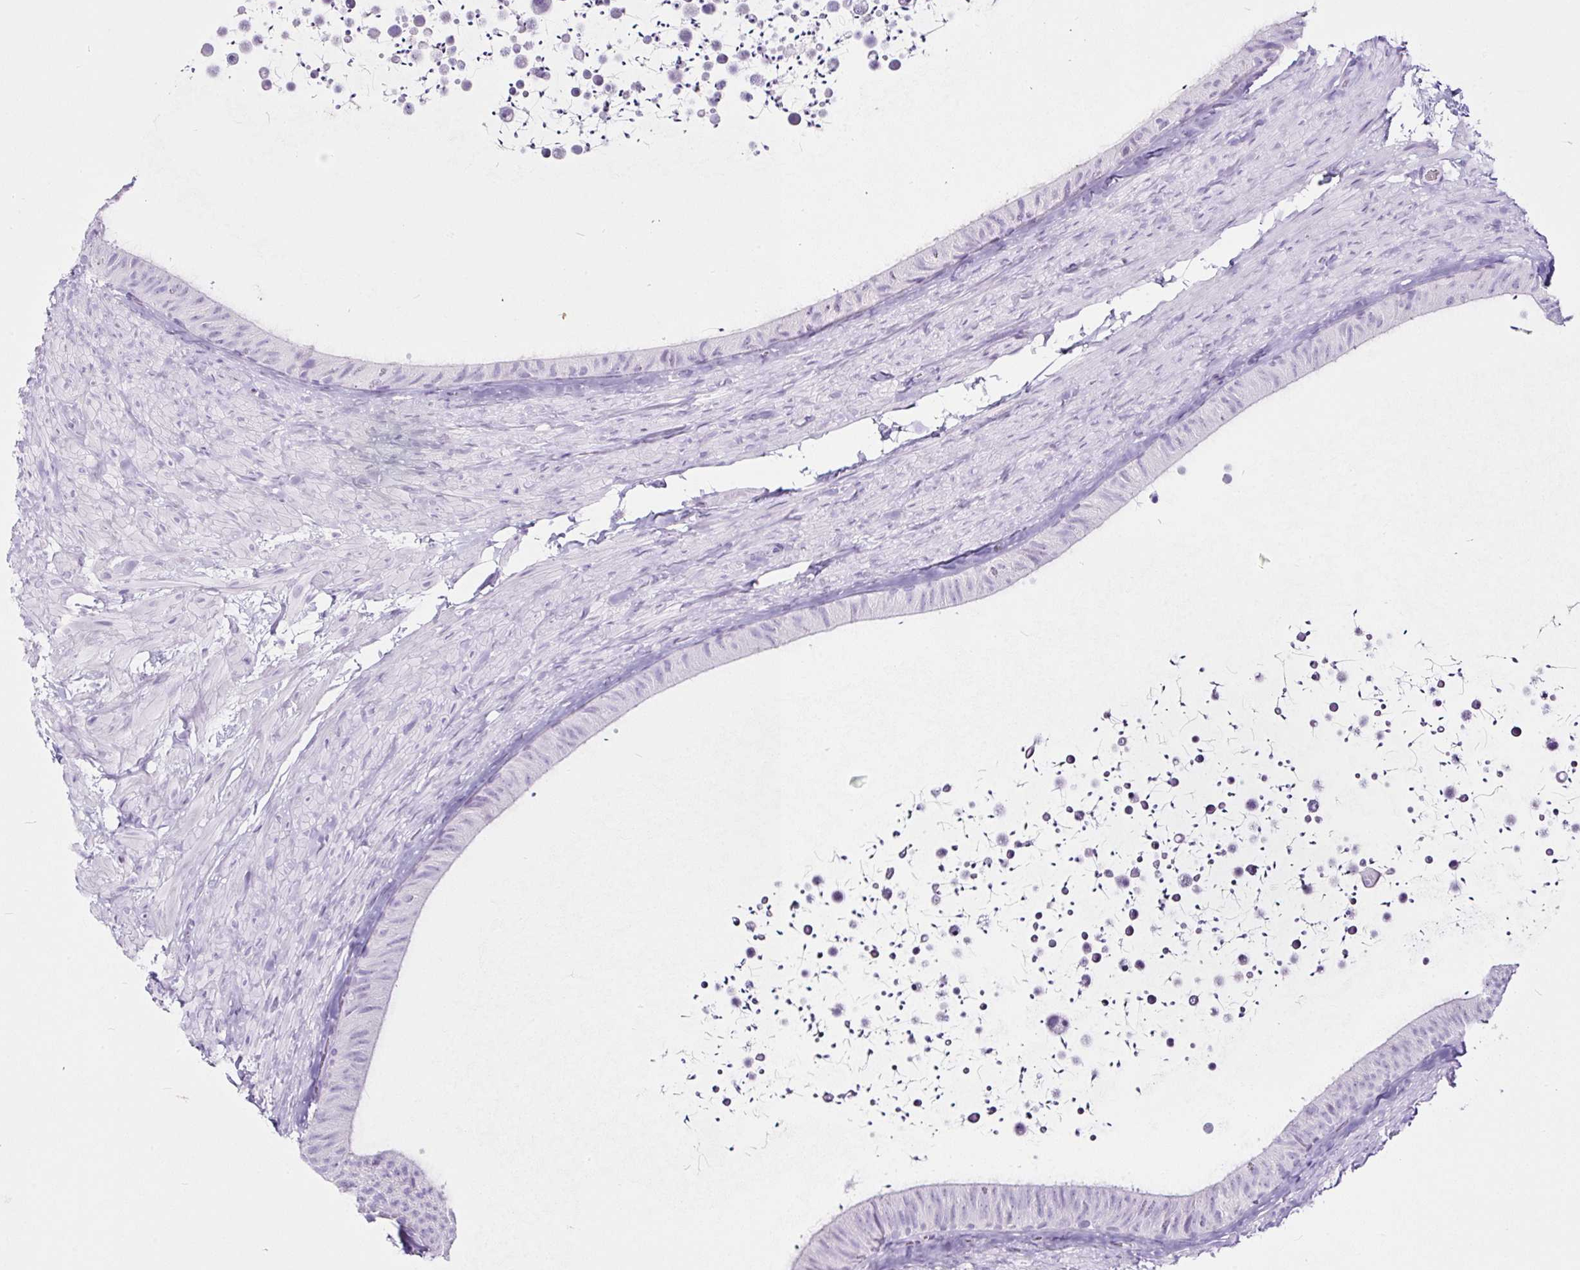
{"staining": {"intensity": "negative", "quantity": "none", "location": "none"}, "tissue": "epididymis", "cell_type": "Glandular cells", "image_type": "normal", "snomed": [{"axis": "morphology", "description": "Normal tissue, NOS"}, {"axis": "topography", "description": "Epididymis, spermatic cord, NOS"}, {"axis": "topography", "description": "Epididymis"}], "caption": "An immunohistochemistry (IHC) image of unremarkable epididymis is shown. There is no staining in glandular cells of epididymis.", "gene": "SERPINB3", "patient": {"sex": "male", "age": 31}}